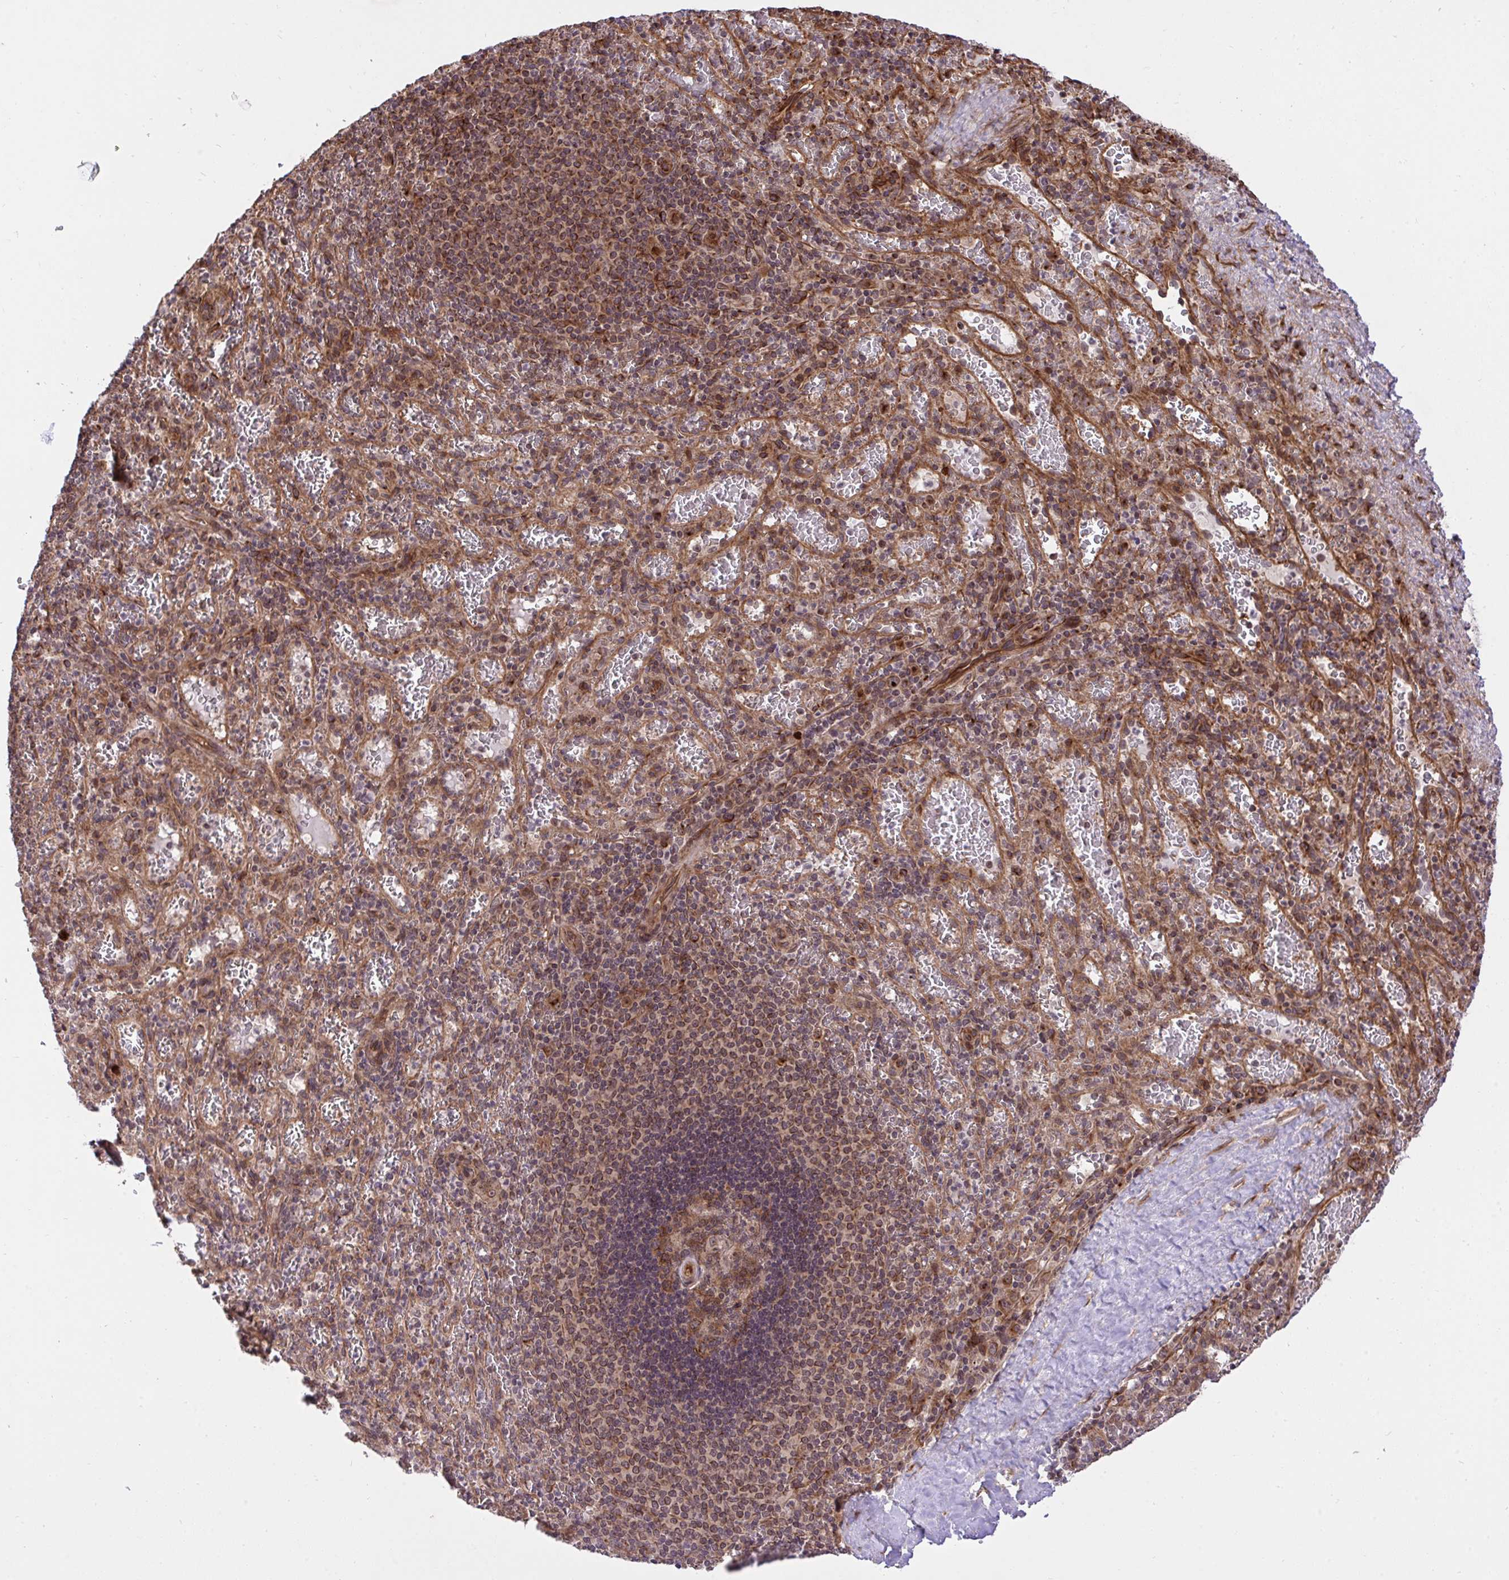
{"staining": {"intensity": "weak", "quantity": "25%-75%", "location": "cytoplasmic/membranous"}, "tissue": "spleen", "cell_type": "Cells in red pulp", "image_type": "normal", "snomed": [{"axis": "morphology", "description": "Normal tissue, NOS"}, {"axis": "topography", "description": "Spleen"}], "caption": "Immunohistochemical staining of benign human spleen displays low levels of weak cytoplasmic/membranous expression in approximately 25%-75% of cells in red pulp.", "gene": "ERI1", "patient": {"sex": "male", "age": 57}}